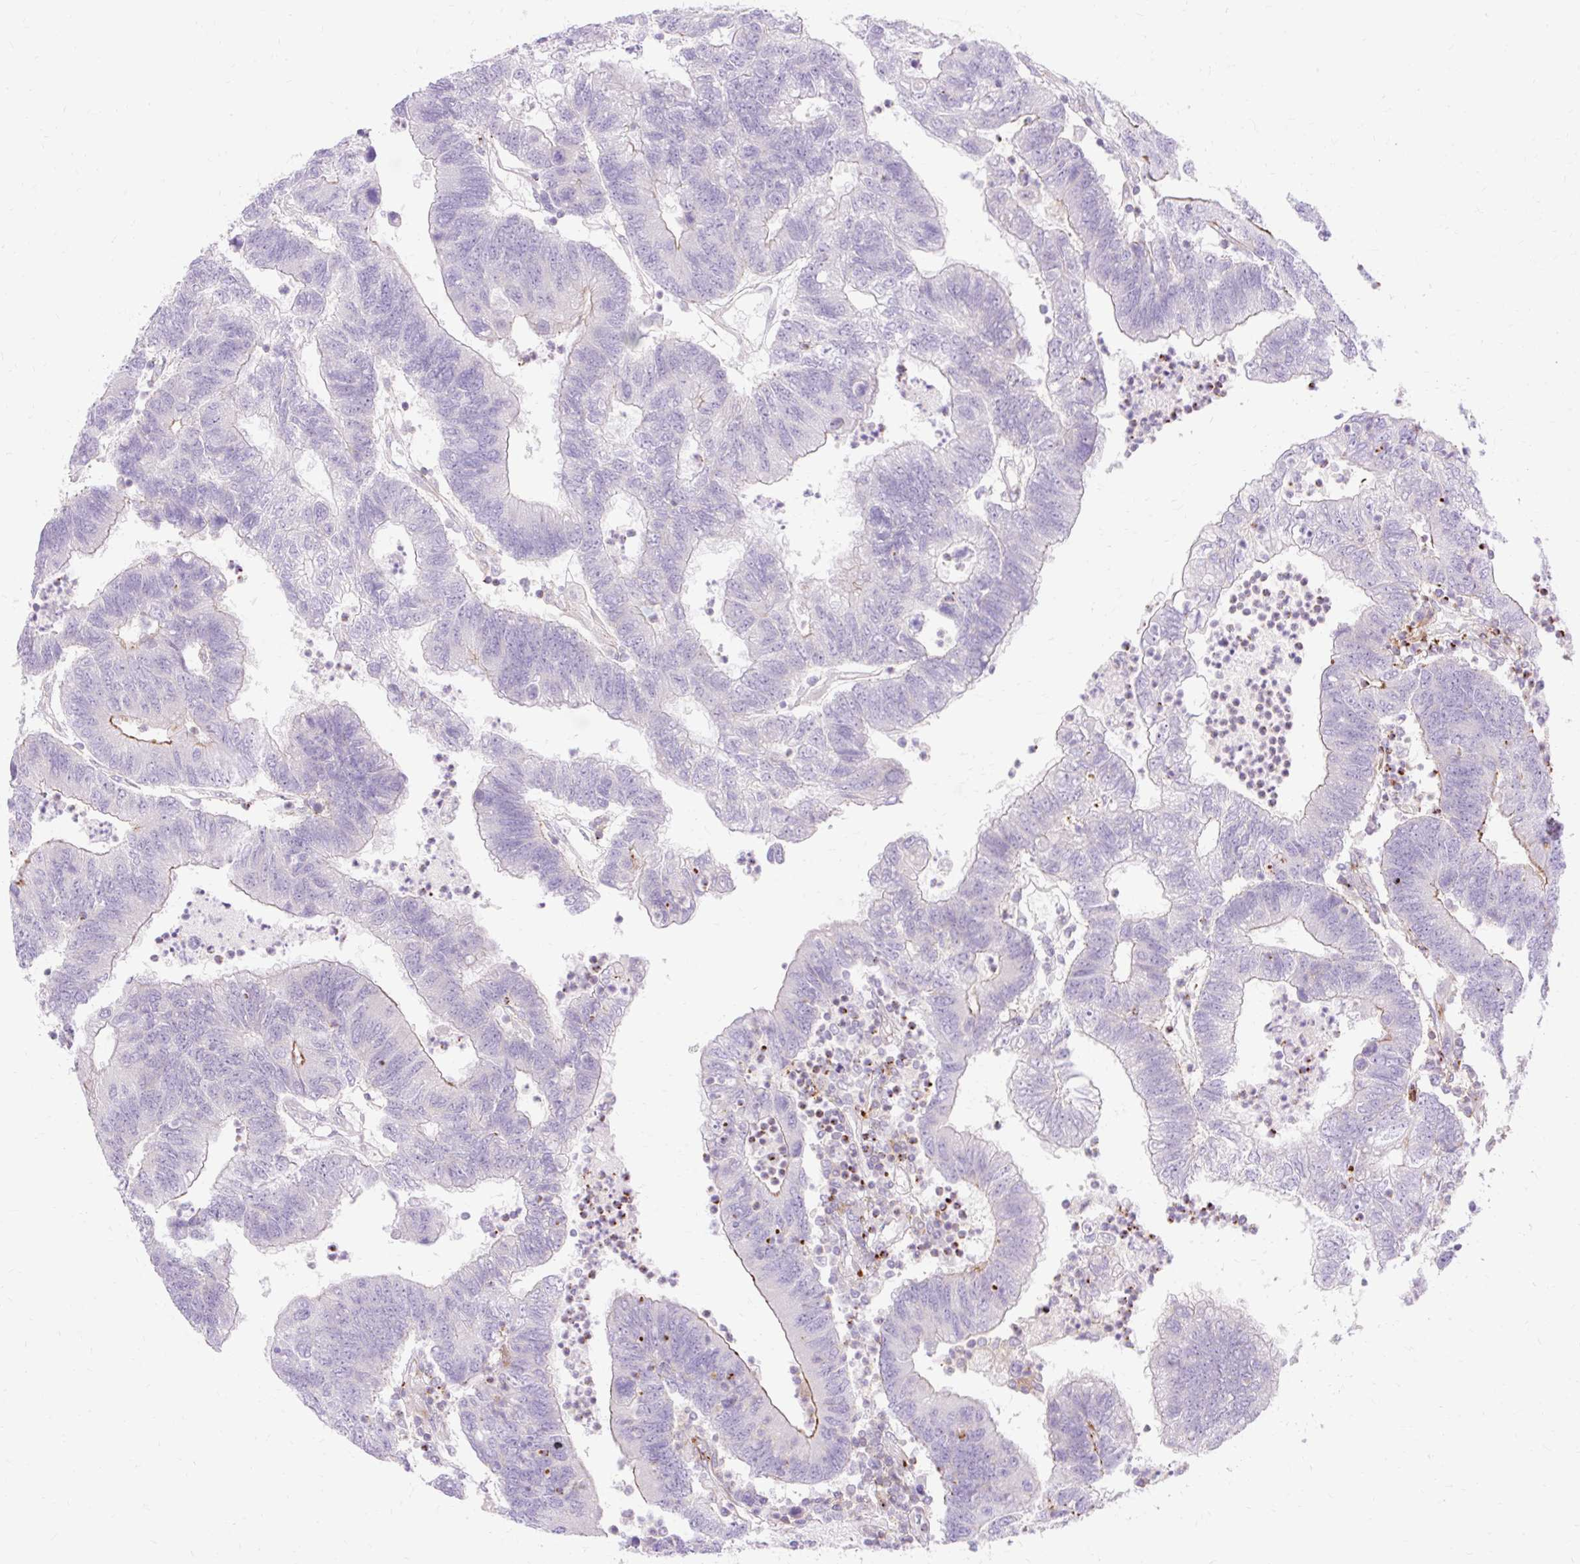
{"staining": {"intensity": "moderate", "quantity": "<25%", "location": "cytoplasmic/membranous"}, "tissue": "colorectal cancer", "cell_type": "Tumor cells", "image_type": "cancer", "snomed": [{"axis": "morphology", "description": "Adenocarcinoma, NOS"}, {"axis": "topography", "description": "Colon"}], "caption": "A low amount of moderate cytoplasmic/membranous positivity is identified in approximately <25% of tumor cells in colorectal cancer (adenocarcinoma) tissue. (Brightfield microscopy of DAB IHC at high magnification).", "gene": "CORO7-PAM16", "patient": {"sex": "female", "age": 48}}